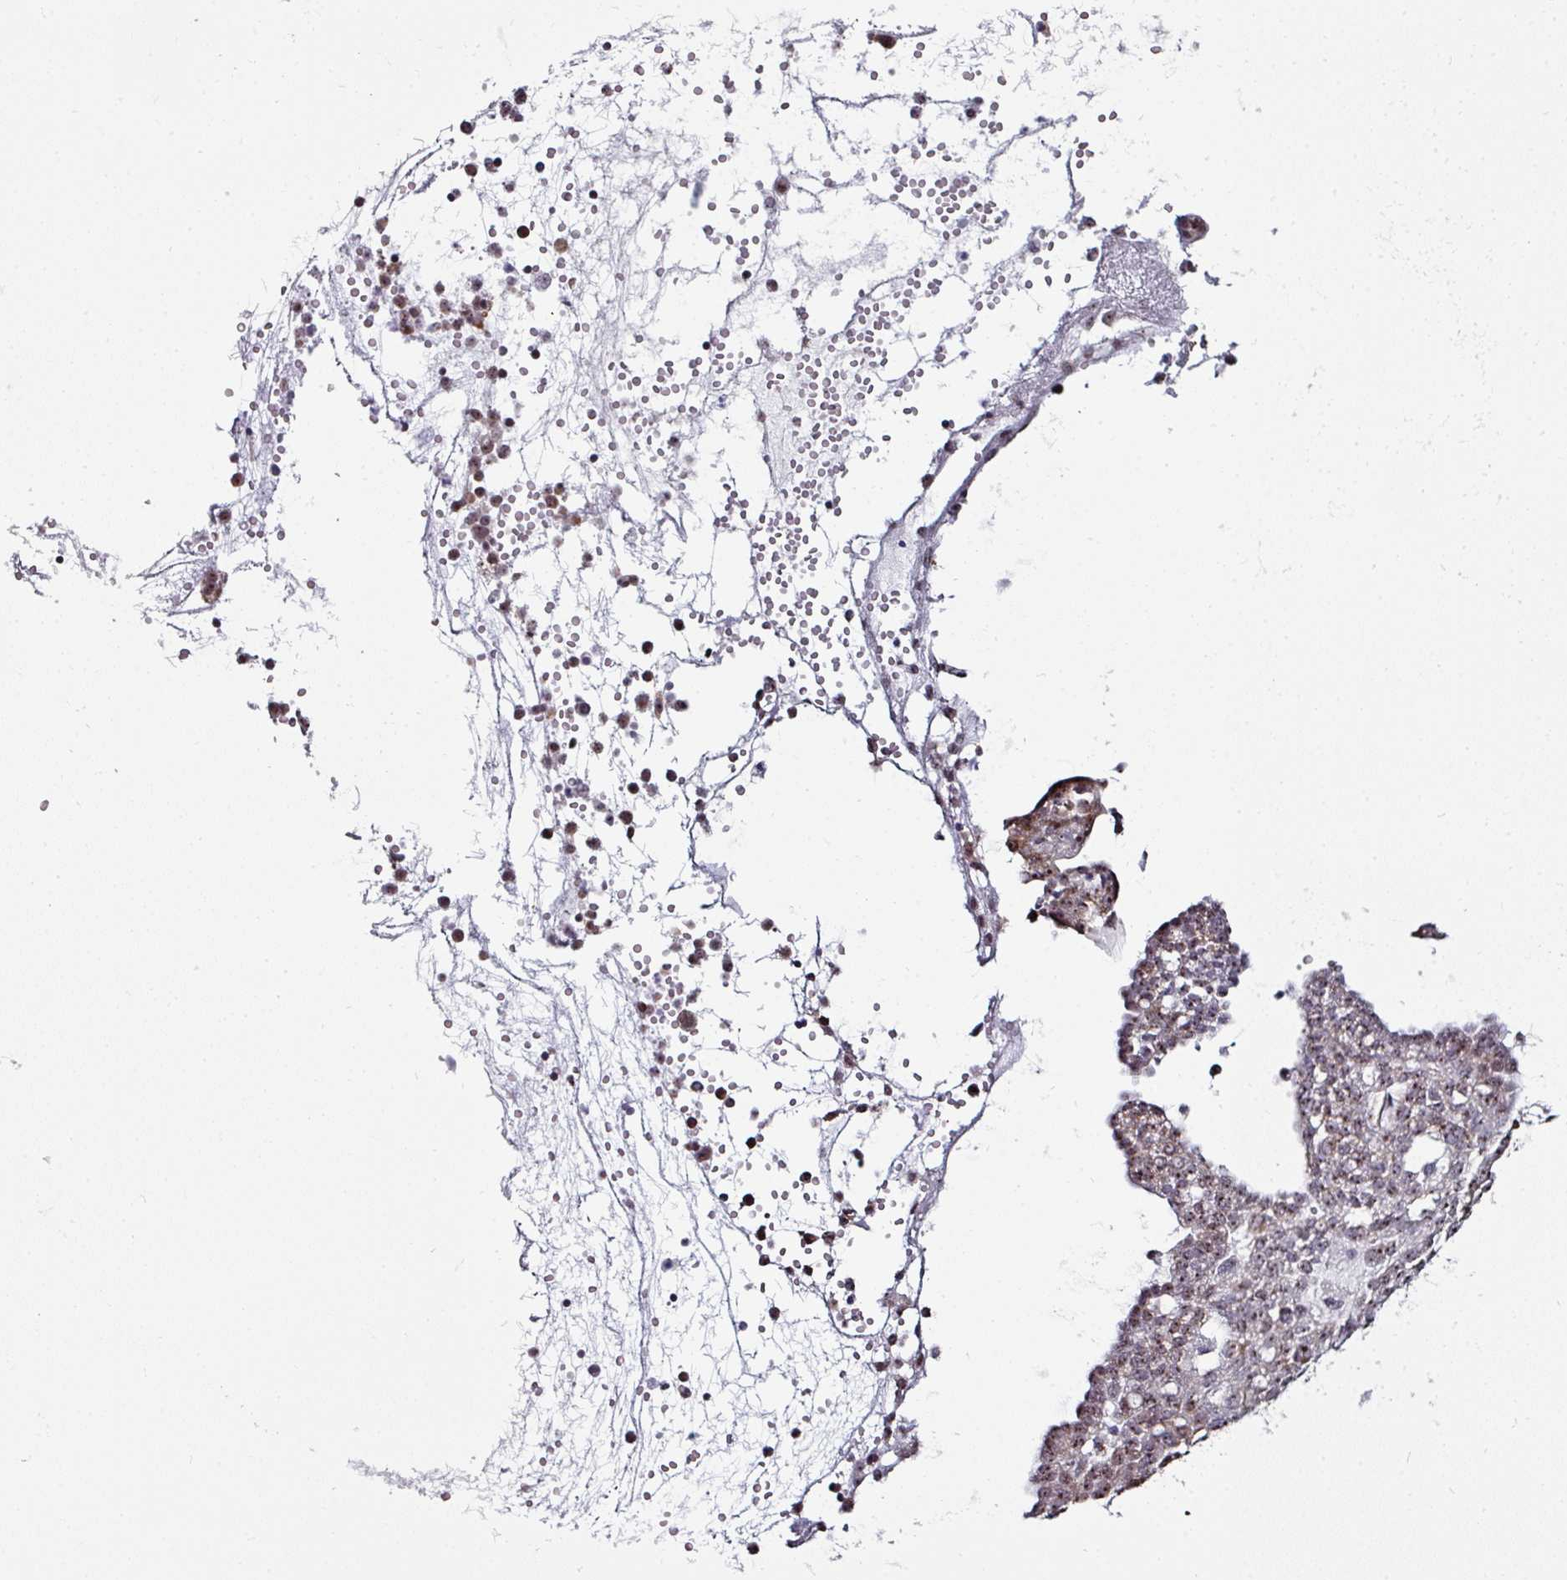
{"staining": {"intensity": "moderate", "quantity": ">75%", "location": "nuclear"}, "tissue": "ovarian cancer", "cell_type": "Tumor cells", "image_type": "cancer", "snomed": [{"axis": "morphology", "description": "Cystadenocarcinoma, serous, NOS"}, {"axis": "topography", "description": "Soft tissue"}, {"axis": "topography", "description": "Ovary"}], "caption": "Tumor cells display medium levels of moderate nuclear positivity in about >75% of cells in ovarian cancer (serous cystadenocarcinoma).", "gene": "NACC2", "patient": {"sex": "female", "age": 57}}